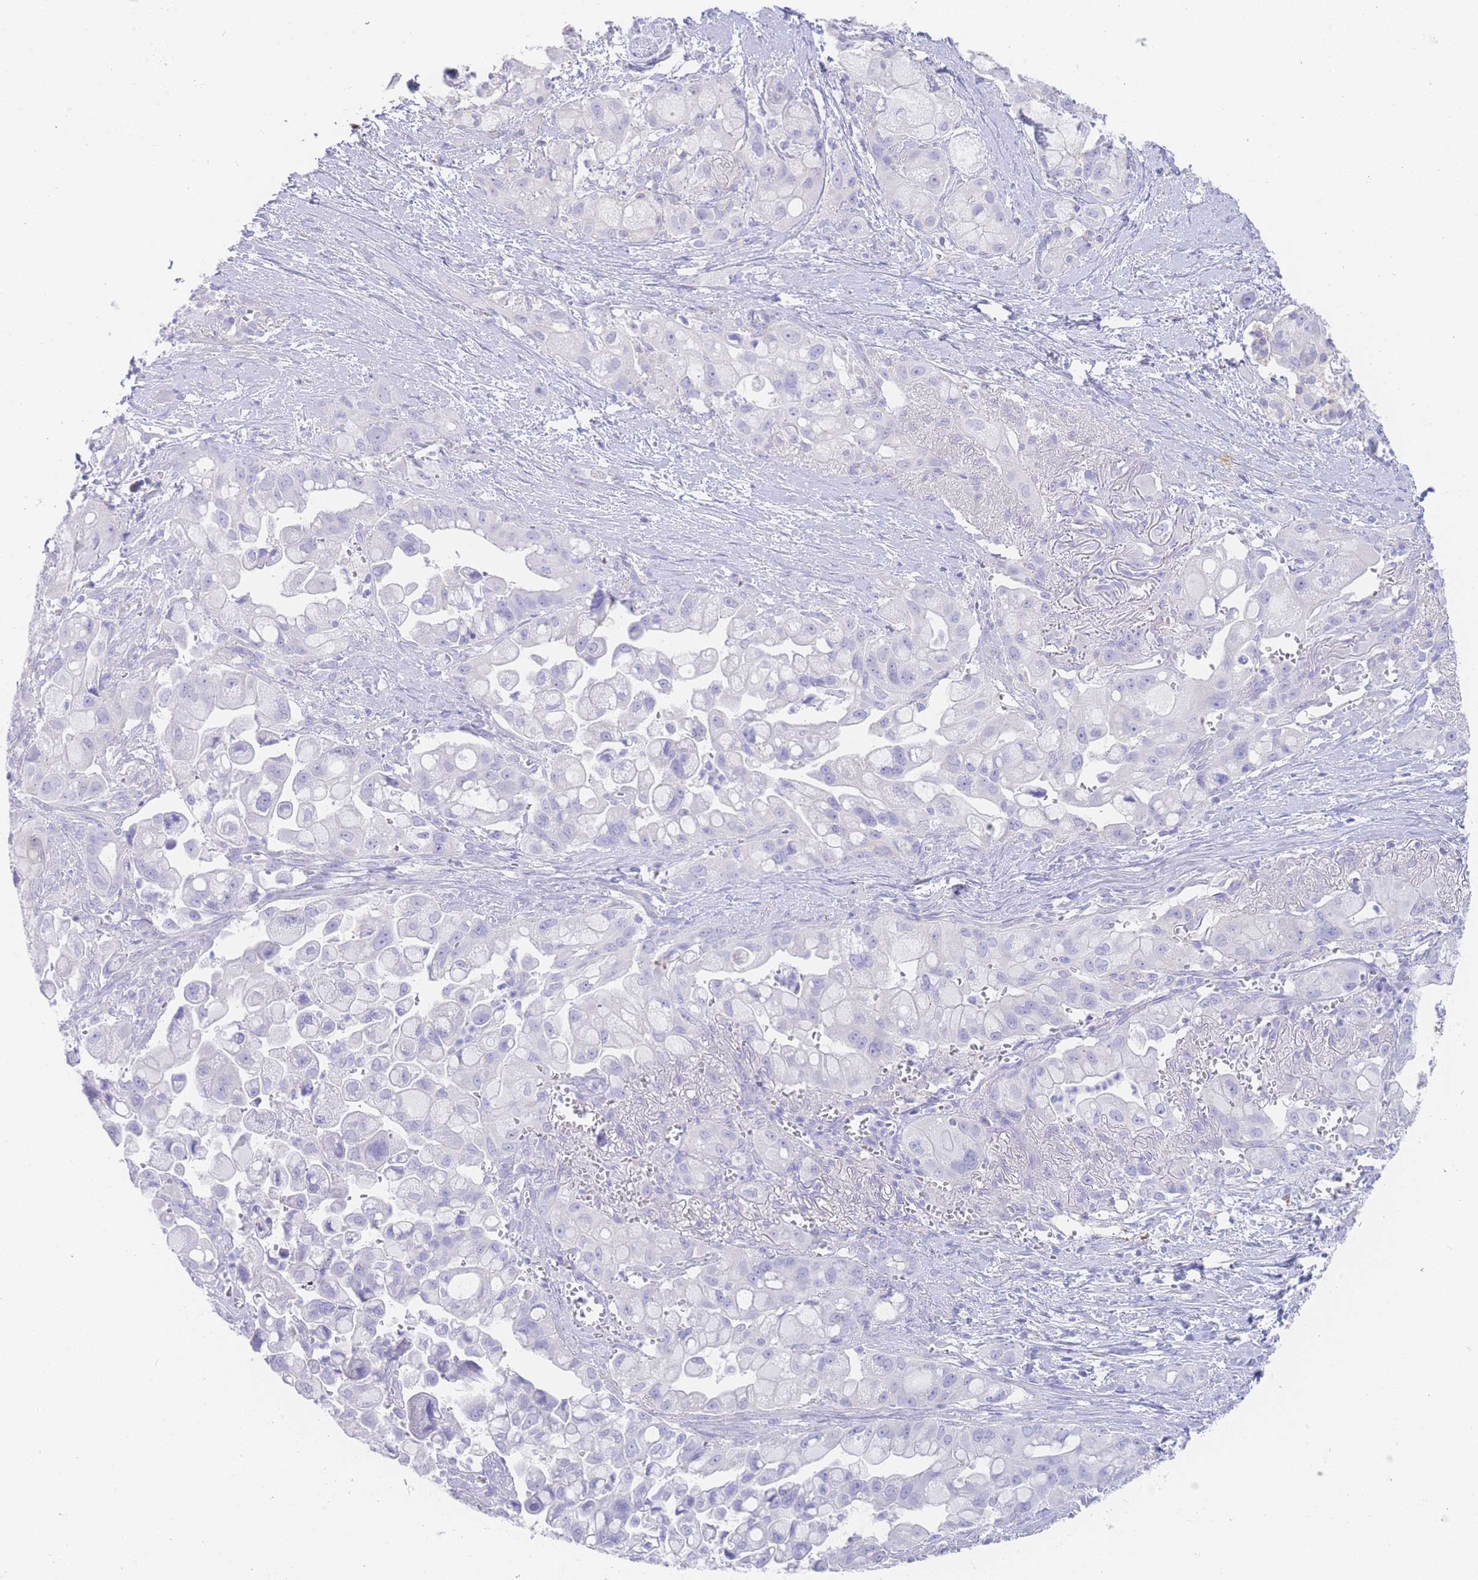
{"staining": {"intensity": "negative", "quantity": "none", "location": "none"}, "tissue": "pancreatic cancer", "cell_type": "Tumor cells", "image_type": "cancer", "snomed": [{"axis": "morphology", "description": "Adenocarcinoma, NOS"}, {"axis": "topography", "description": "Pancreas"}], "caption": "High magnification brightfield microscopy of pancreatic adenocarcinoma stained with DAB (3,3'-diaminobenzidine) (brown) and counterstained with hematoxylin (blue): tumor cells show no significant positivity.", "gene": "LZTFL1", "patient": {"sex": "male", "age": 68}}